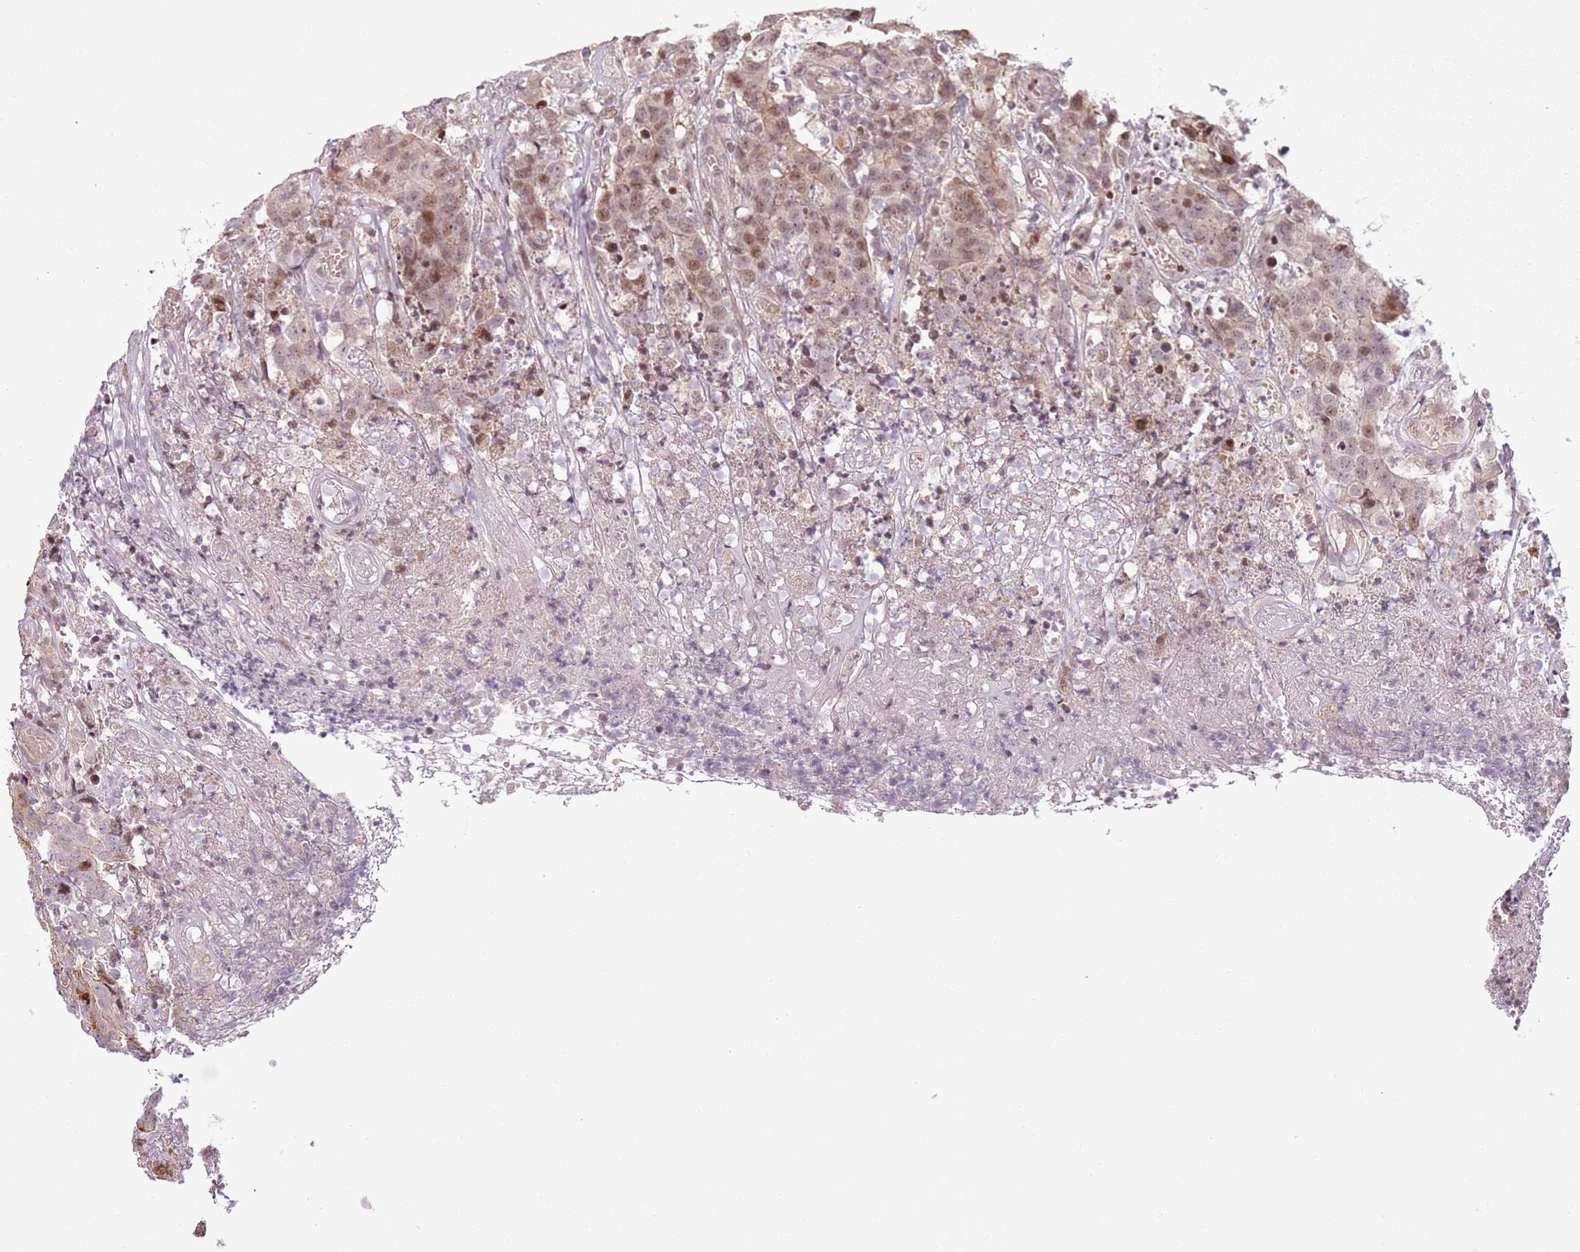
{"staining": {"intensity": "moderate", "quantity": "25%-75%", "location": "cytoplasmic/membranous,nuclear"}, "tissue": "colorectal cancer", "cell_type": "Tumor cells", "image_type": "cancer", "snomed": [{"axis": "morphology", "description": "Adenocarcinoma, NOS"}, {"axis": "topography", "description": "Colon"}], "caption": "Human colorectal cancer stained for a protein (brown) displays moderate cytoplasmic/membranous and nuclear positive positivity in approximately 25%-75% of tumor cells.", "gene": "ADGRG1", "patient": {"sex": "male", "age": 83}}